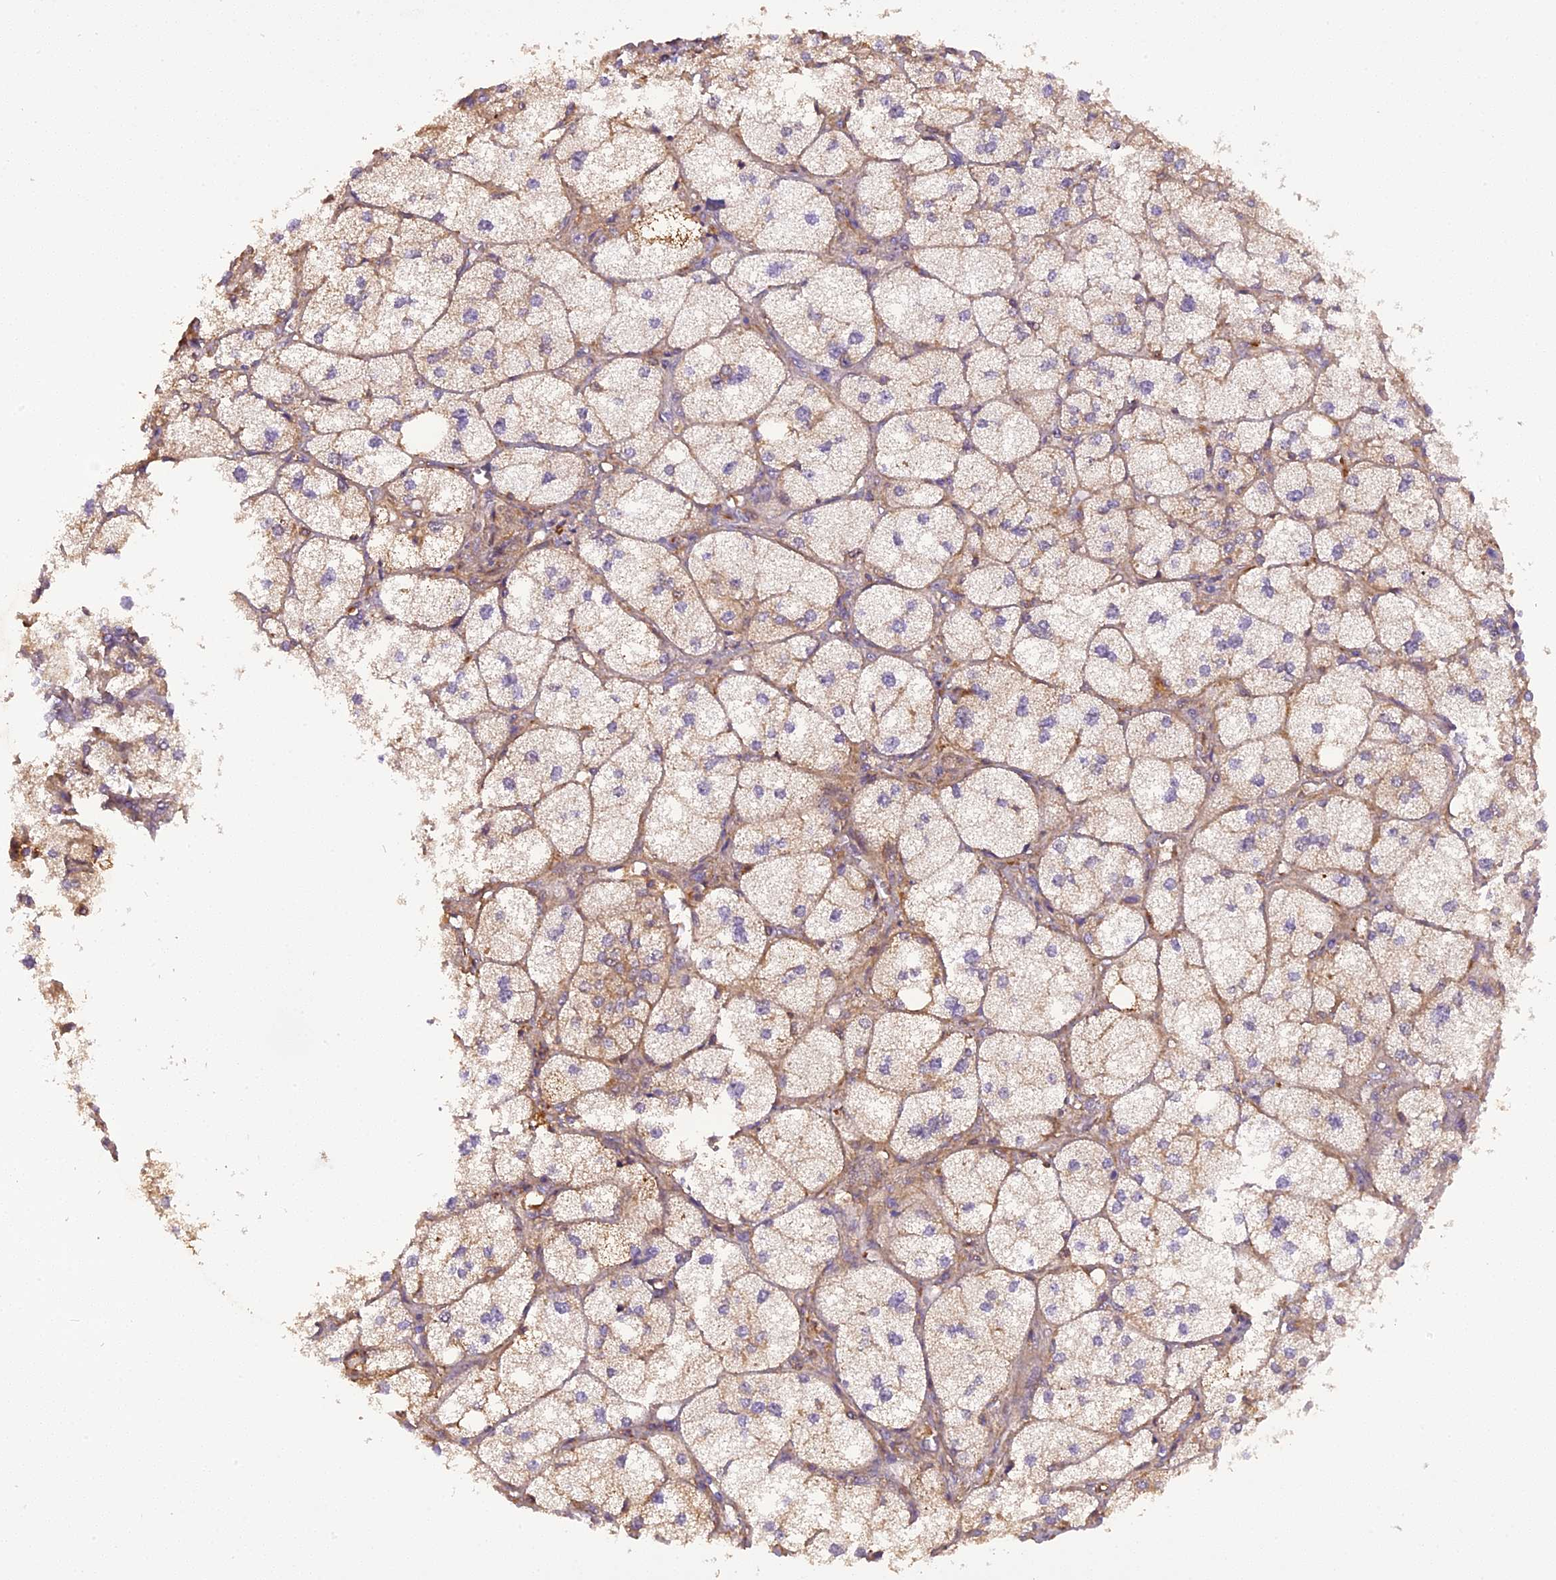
{"staining": {"intensity": "moderate", "quantity": "25%-75%", "location": "cytoplasmic/membranous"}, "tissue": "adrenal gland", "cell_type": "Glandular cells", "image_type": "normal", "snomed": [{"axis": "morphology", "description": "Normal tissue, NOS"}, {"axis": "topography", "description": "Adrenal gland"}], "caption": "This histopathology image exhibits immunohistochemistry (IHC) staining of normal adrenal gland, with medium moderate cytoplasmic/membranous expression in approximately 25%-75% of glandular cells.", "gene": "STOML1", "patient": {"sex": "female", "age": 61}}